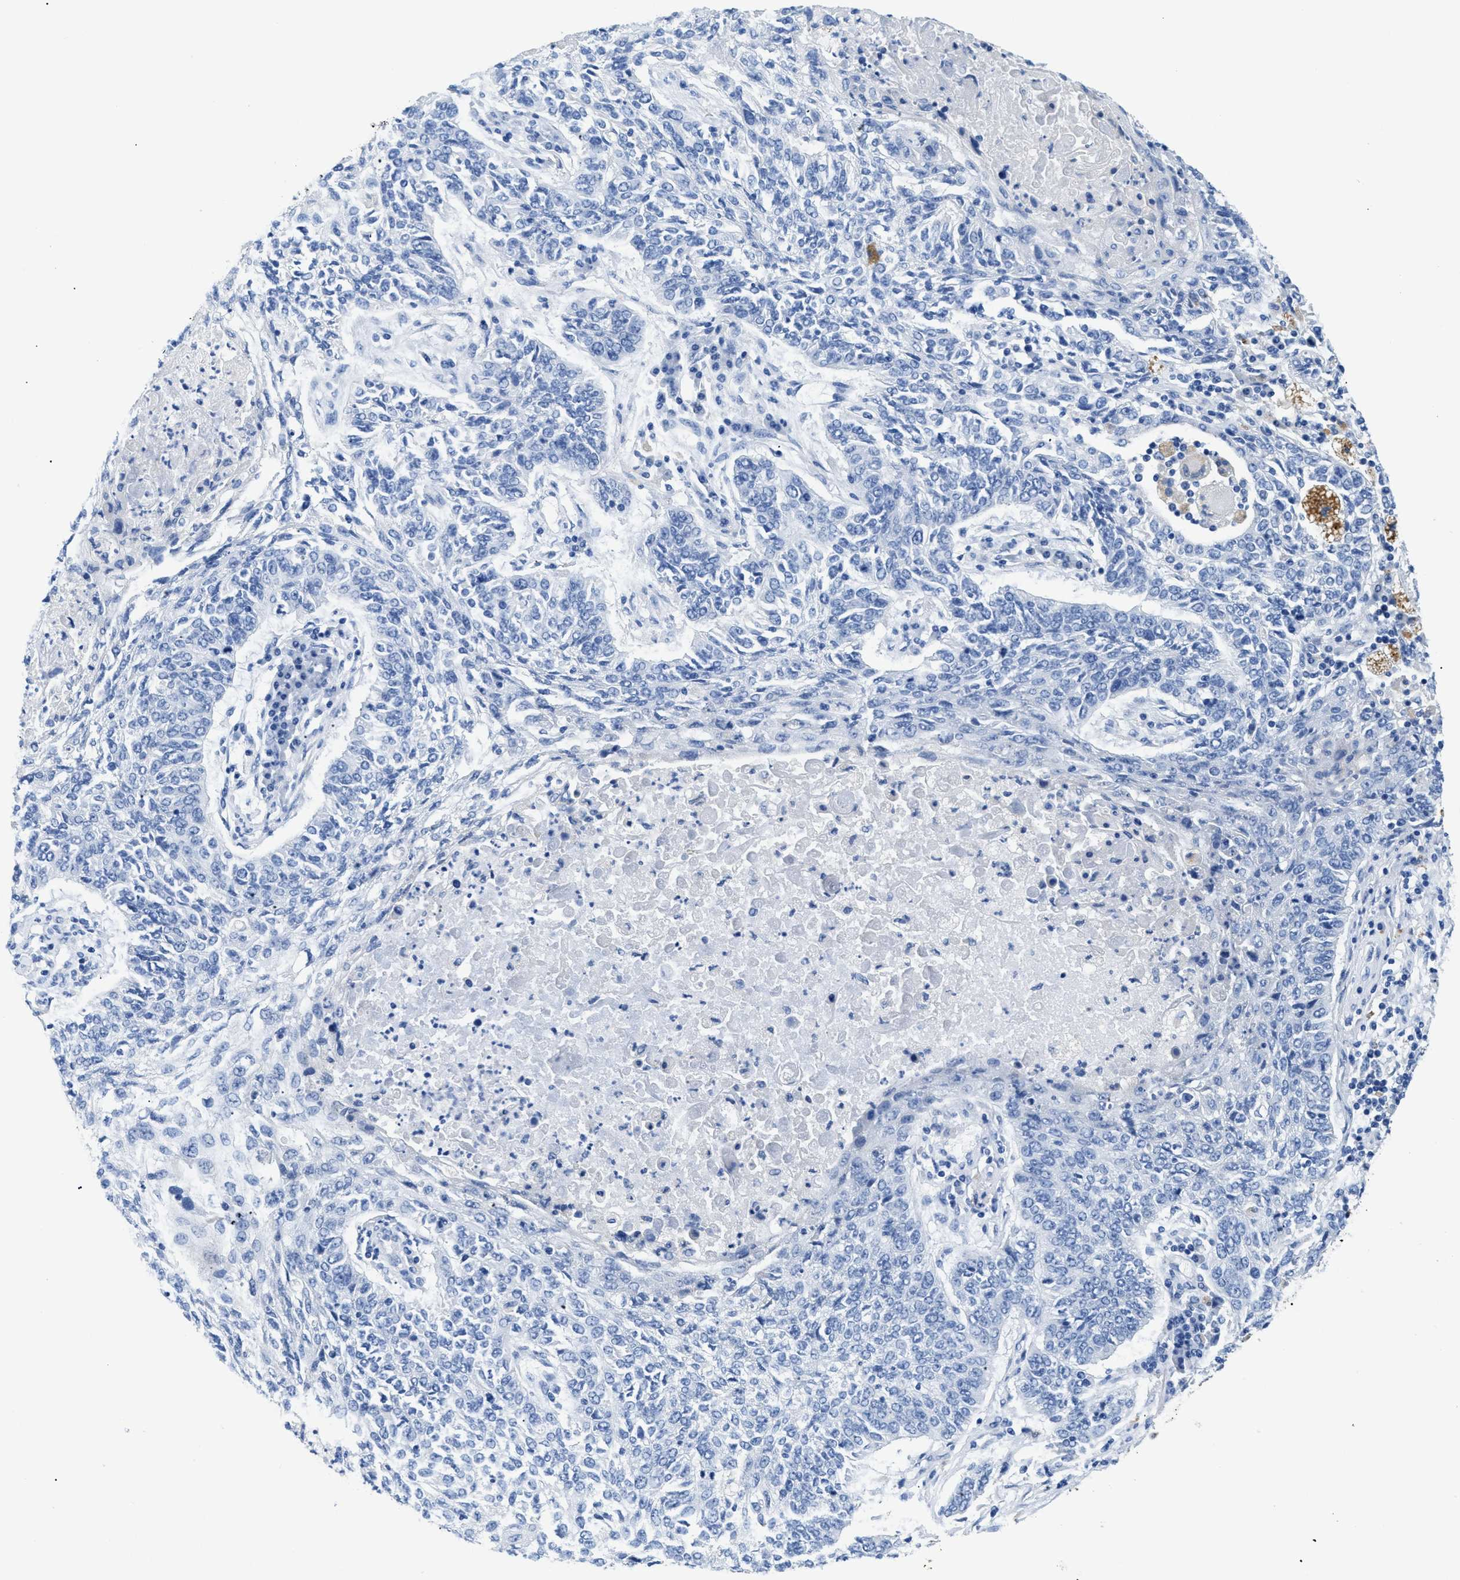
{"staining": {"intensity": "negative", "quantity": "none", "location": "none"}, "tissue": "lung cancer", "cell_type": "Tumor cells", "image_type": "cancer", "snomed": [{"axis": "morphology", "description": "Normal tissue, NOS"}, {"axis": "morphology", "description": "Squamous cell carcinoma, NOS"}, {"axis": "topography", "description": "Cartilage tissue"}, {"axis": "topography", "description": "Bronchus"}, {"axis": "topography", "description": "Lung"}], "caption": "Tumor cells show no significant protein positivity in squamous cell carcinoma (lung).", "gene": "APOBEC2", "patient": {"sex": "female", "age": 49}}